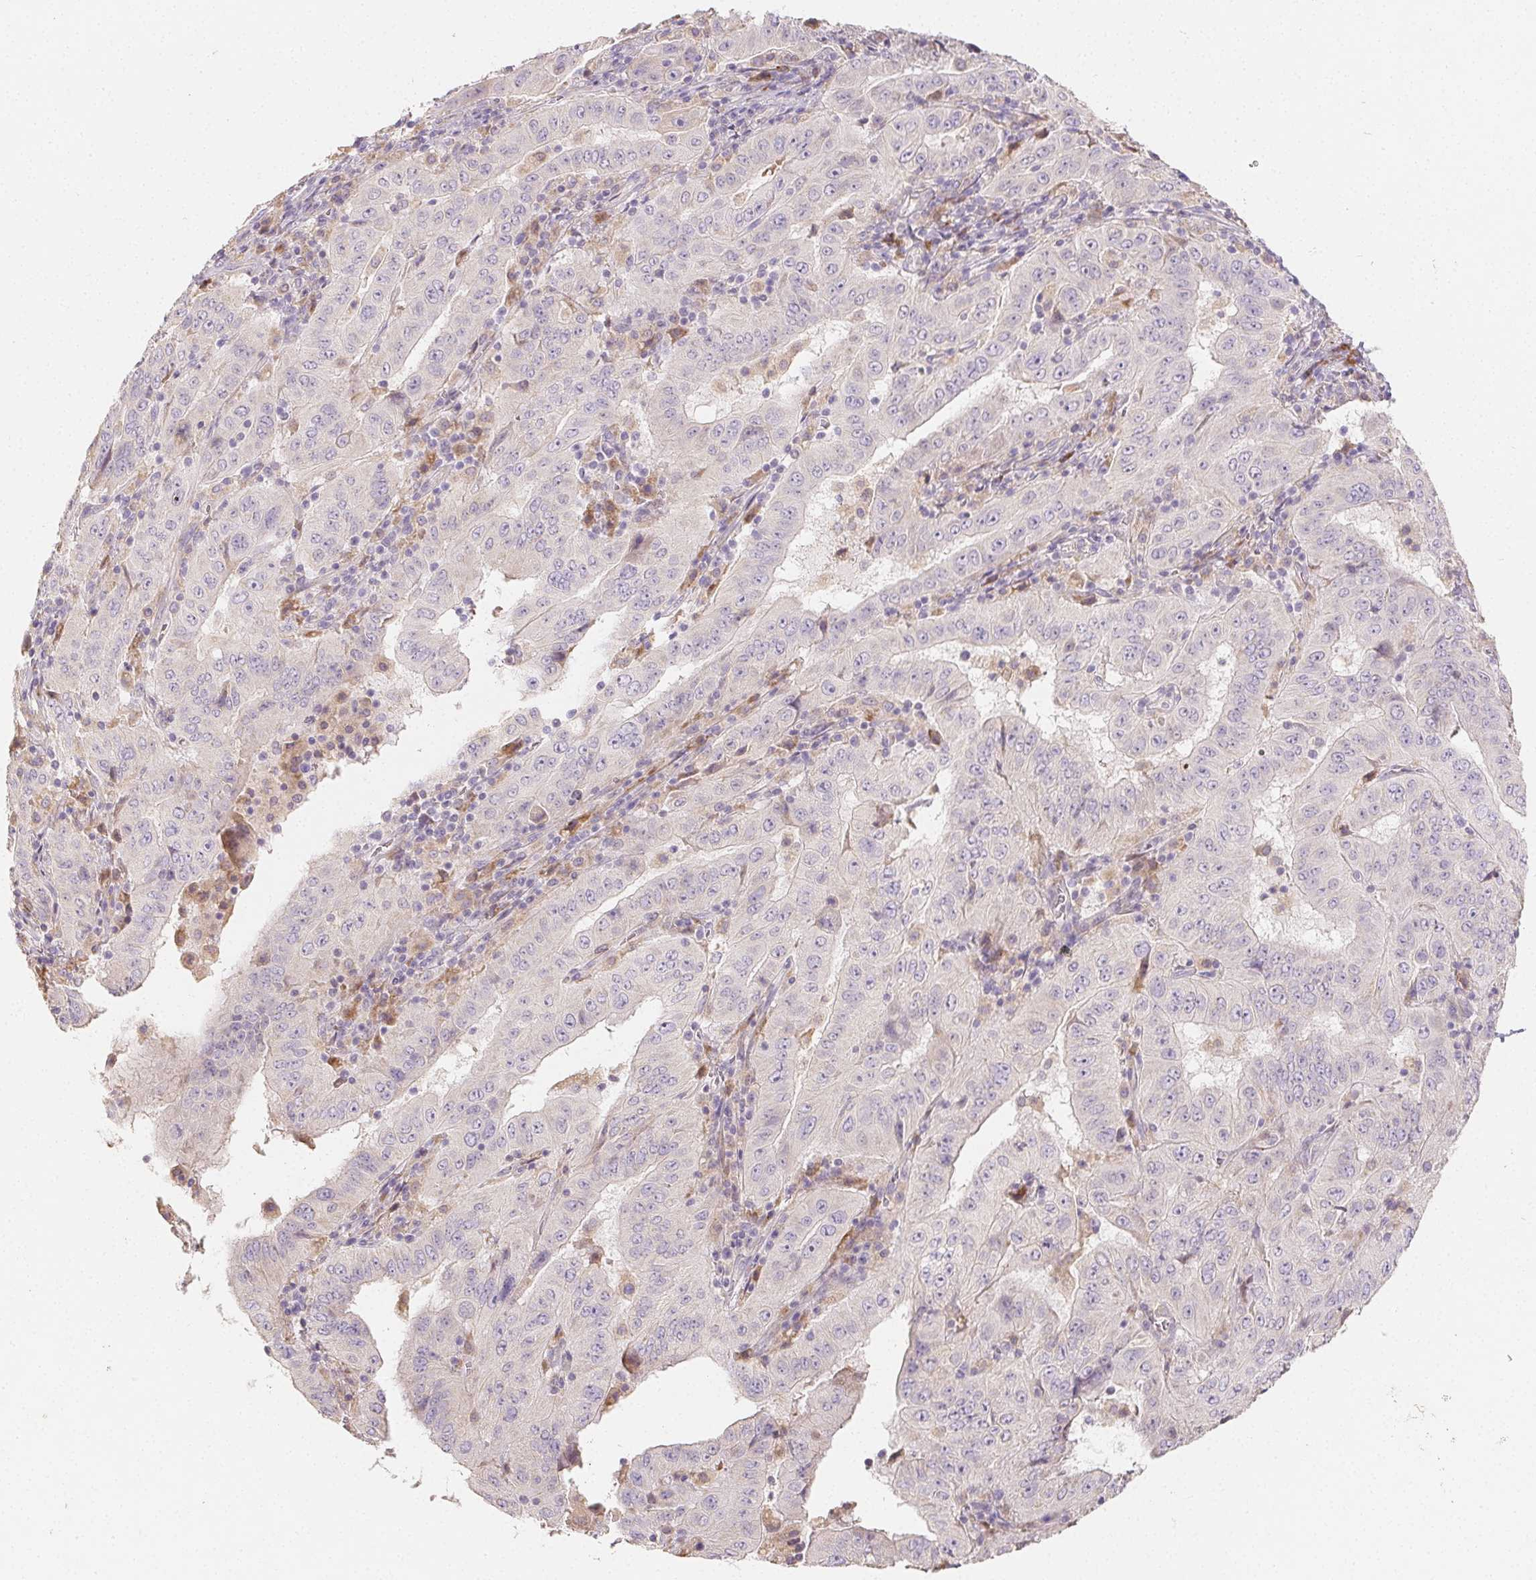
{"staining": {"intensity": "negative", "quantity": "none", "location": "none"}, "tissue": "pancreatic cancer", "cell_type": "Tumor cells", "image_type": "cancer", "snomed": [{"axis": "morphology", "description": "Adenocarcinoma, NOS"}, {"axis": "topography", "description": "Pancreas"}], "caption": "Tumor cells show no significant staining in adenocarcinoma (pancreatic).", "gene": "ACVR1B", "patient": {"sex": "male", "age": 63}}